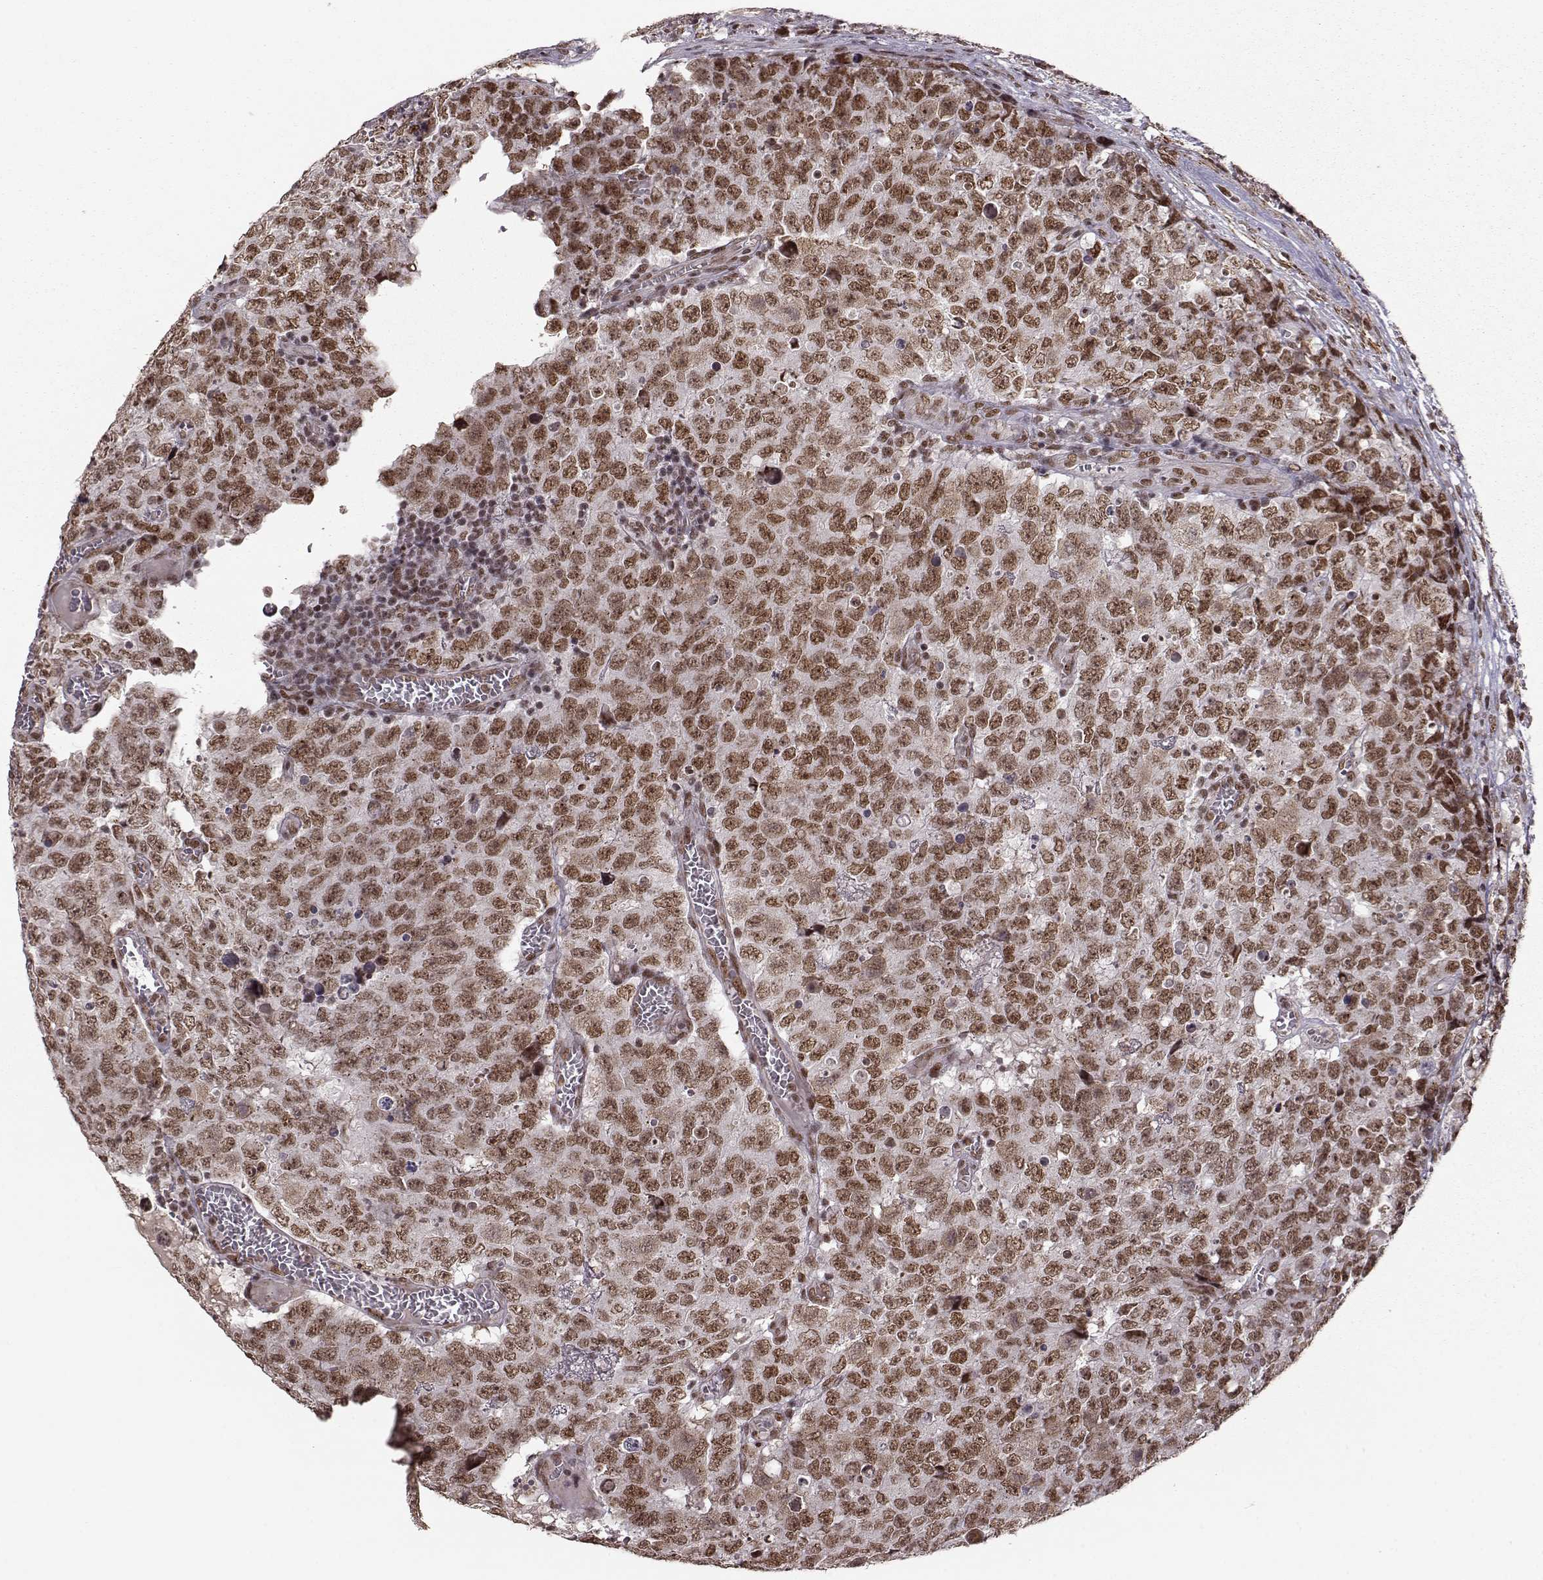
{"staining": {"intensity": "moderate", "quantity": ">75%", "location": "nuclear"}, "tissue": "testis cancer", "cell_type": "Tumor cells", "image_type": "cancer", "snomed": [{"axis": "morphology", "description": "Carcinoma, Embryonal, NOS"}, {"axis": "topography", "description": "Testis"}], "caption": "Immunohistochemistry staining of embryonal carcinoma (testis), which demonstrates medium levels of moderate nuclear expression in approximately >75% of tumor cells indicating moderate nuclear protein positivity. The staining was performed using DAB (brown) for protein detection and nuclei were counterstained in hematoxylin (blue).", "gene": "RRAGD", "patient": {"sex": "male", "age": 23}}